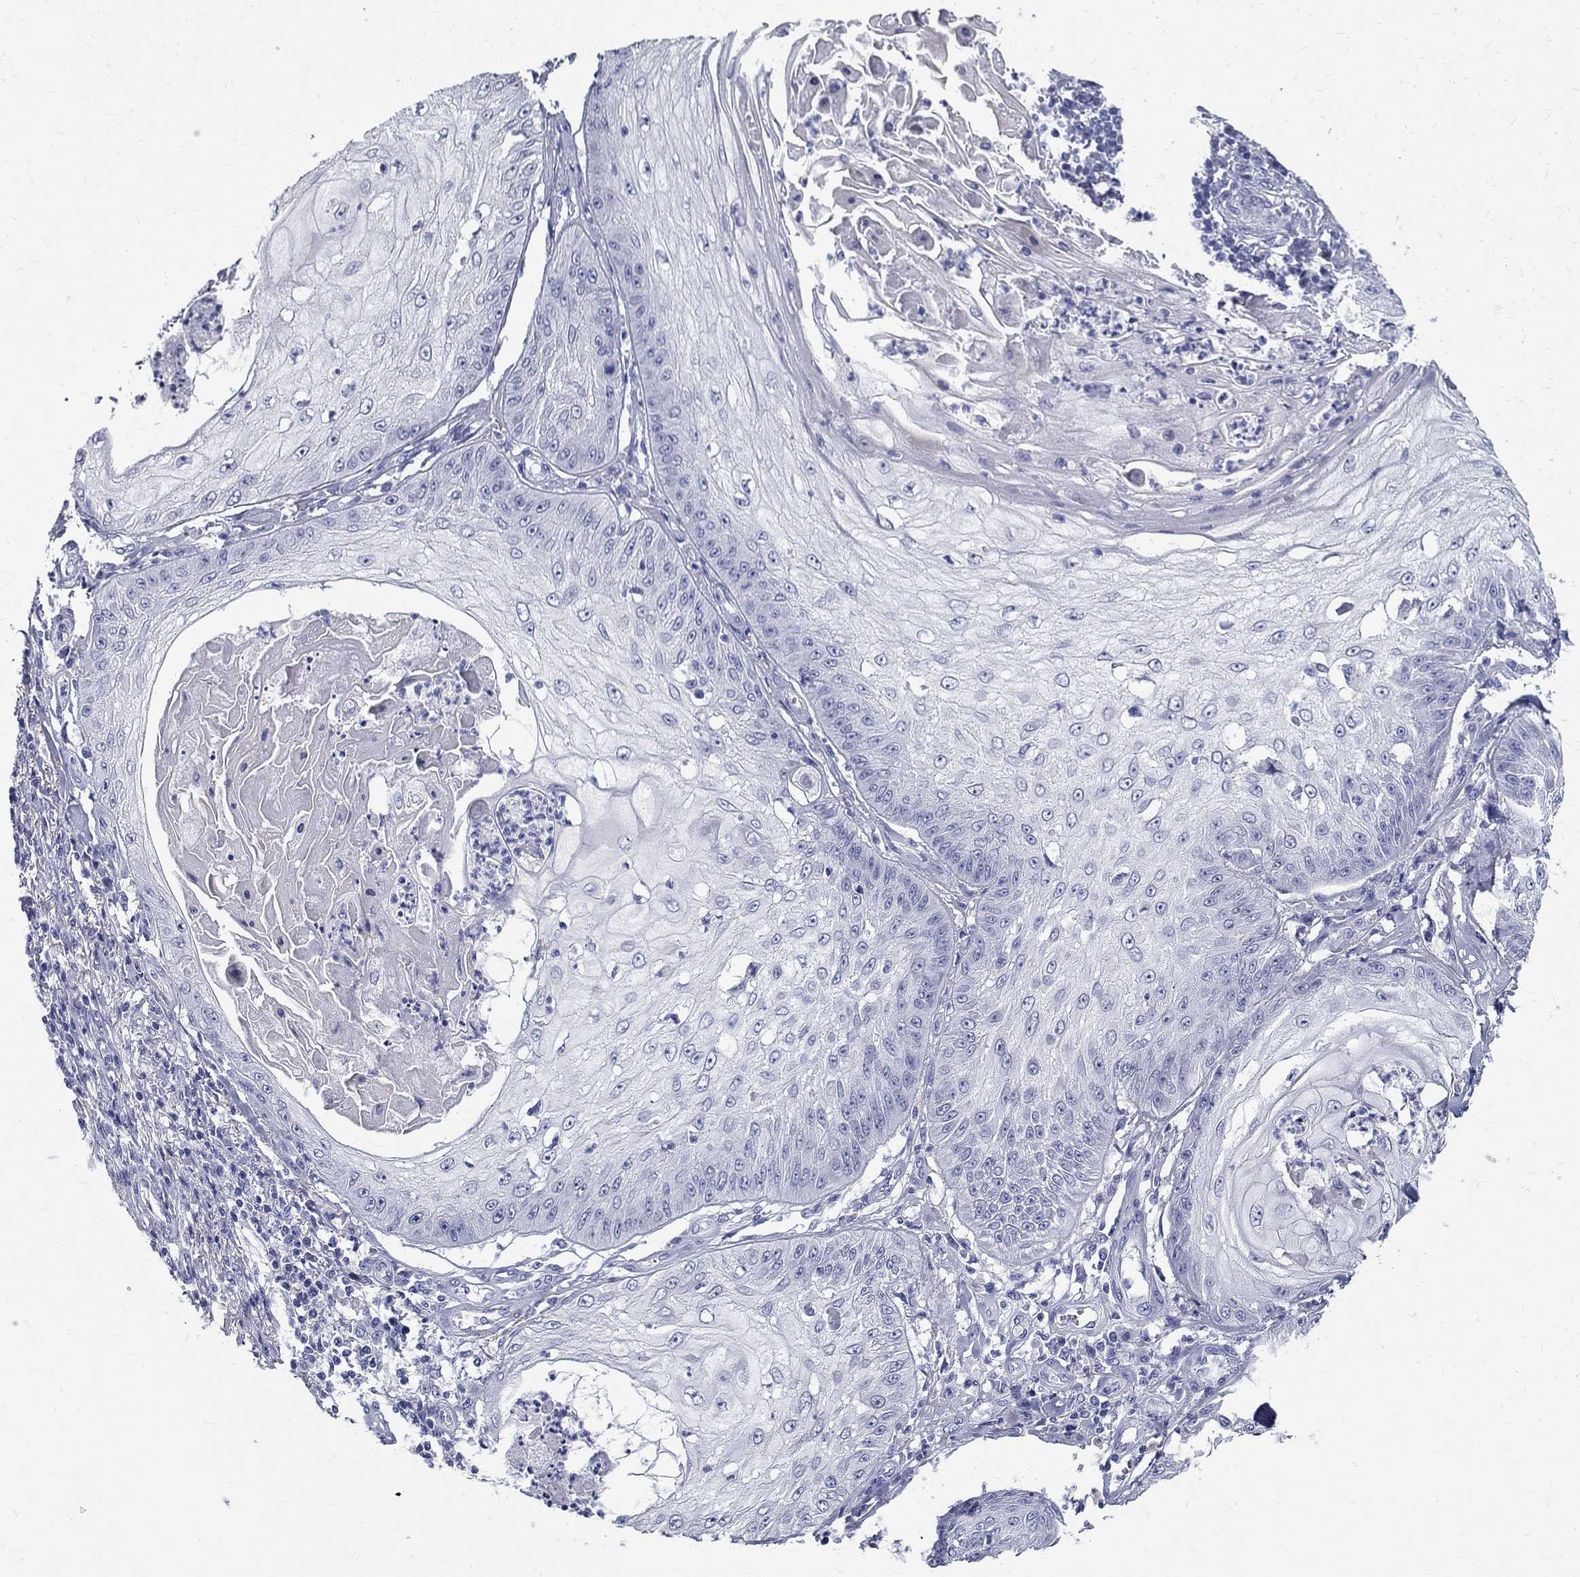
{"staining": {"intensity": "negative", "quantity": "none", "location": "none"}, "tissue": "skin cancer", "cell_type": "Tumor cells", "image_type": "cancer", "snomed": [{"axis": "morphology", "description": "Squamous cell carcinoma, NOS"}, {"axis": "topography", "description": "Skin"}], "caption": "Skin squamous cell carcinoma stained for a protein using immunohistochemistry (IHC) reveals no positivity tumor cells.", "gene": "TGM4", "patient": {"sex": "male", "age": 70}}